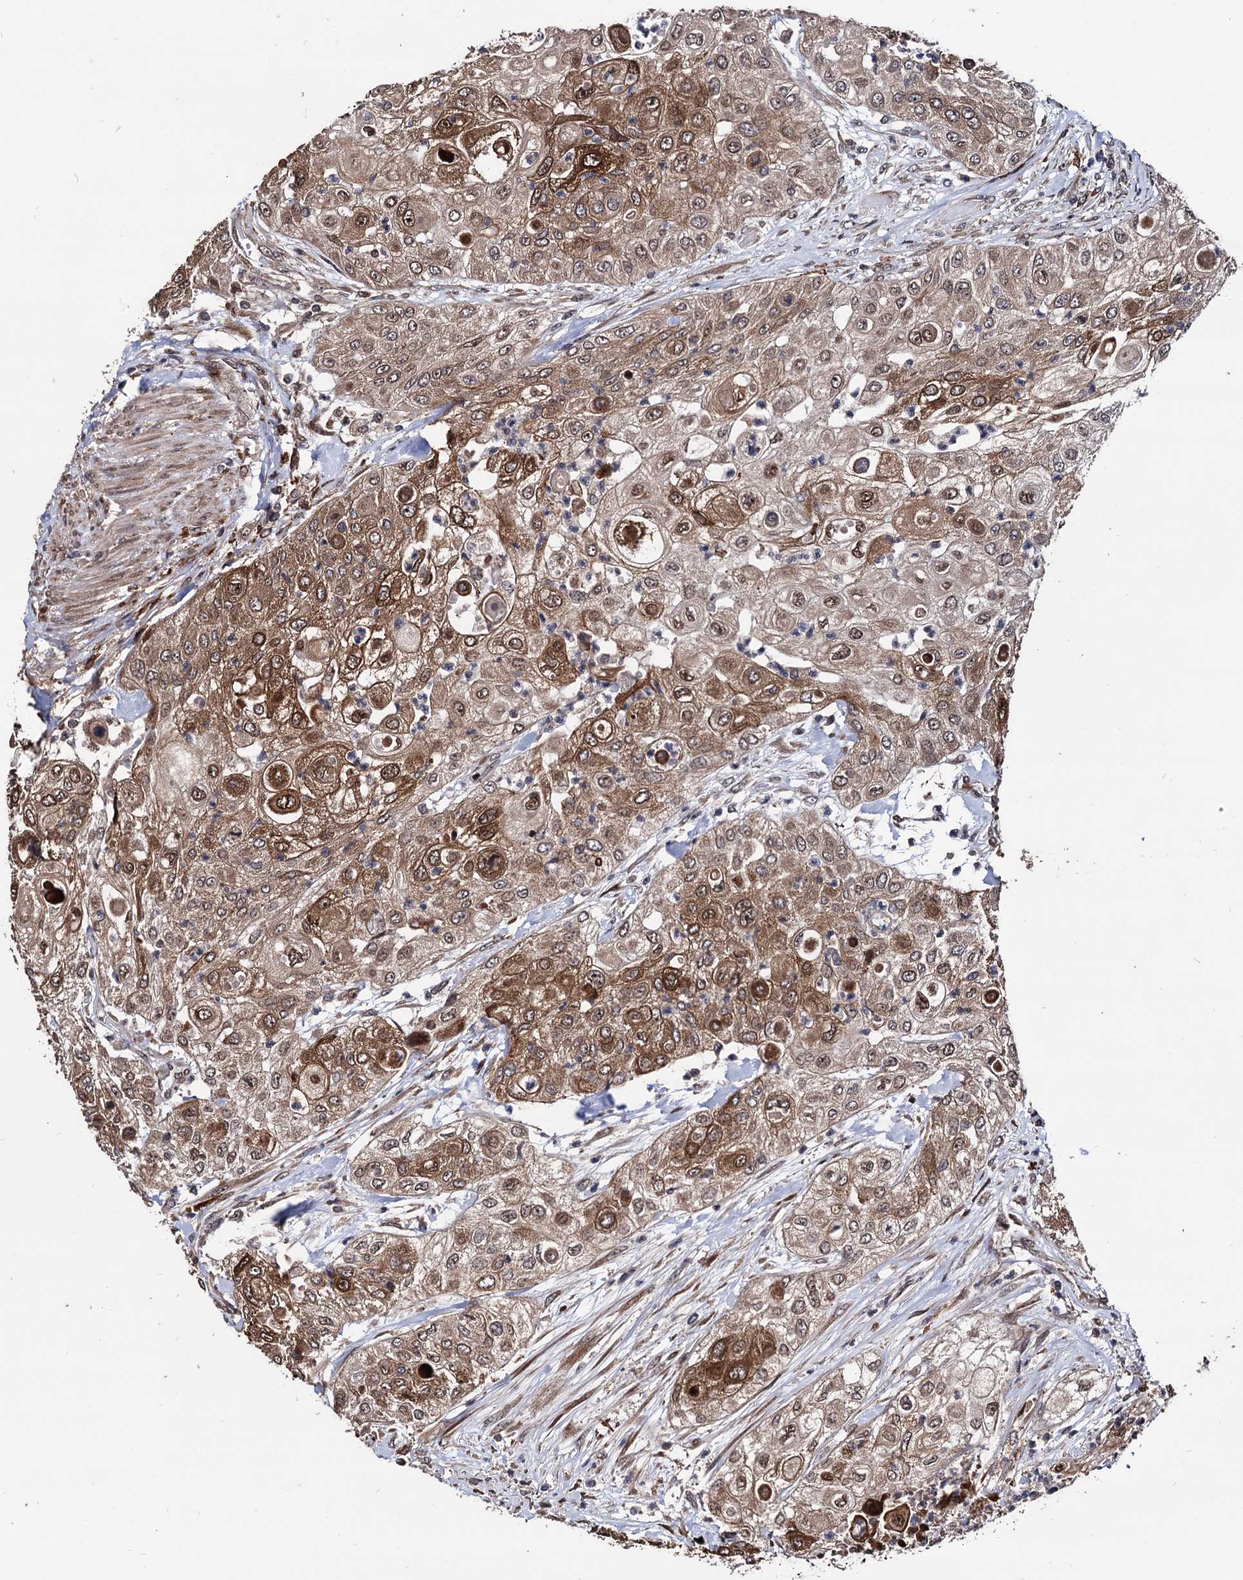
{"staining": {"intensity": "strong", "quantity": "25%-75%", "location": "cytoplasmic/membranous"}, "tissue": "urothelial cancer", "cell_type": "Tumor cells", "image_type": "cancer", "snomed": [{"axis": "morphology", "description": "Urothelial carcinoma, High grade"}, {"axis": "topography", "description": "Urinary bladder"}], "caption": "Urothelial cancer stained with a brown dye exhibits strong cytoplasmic/membranous positive expression in about 25%-75% of tumor cells.", "gene": "ANKRD12", "patient": {"sex": "female", "age": 79}}